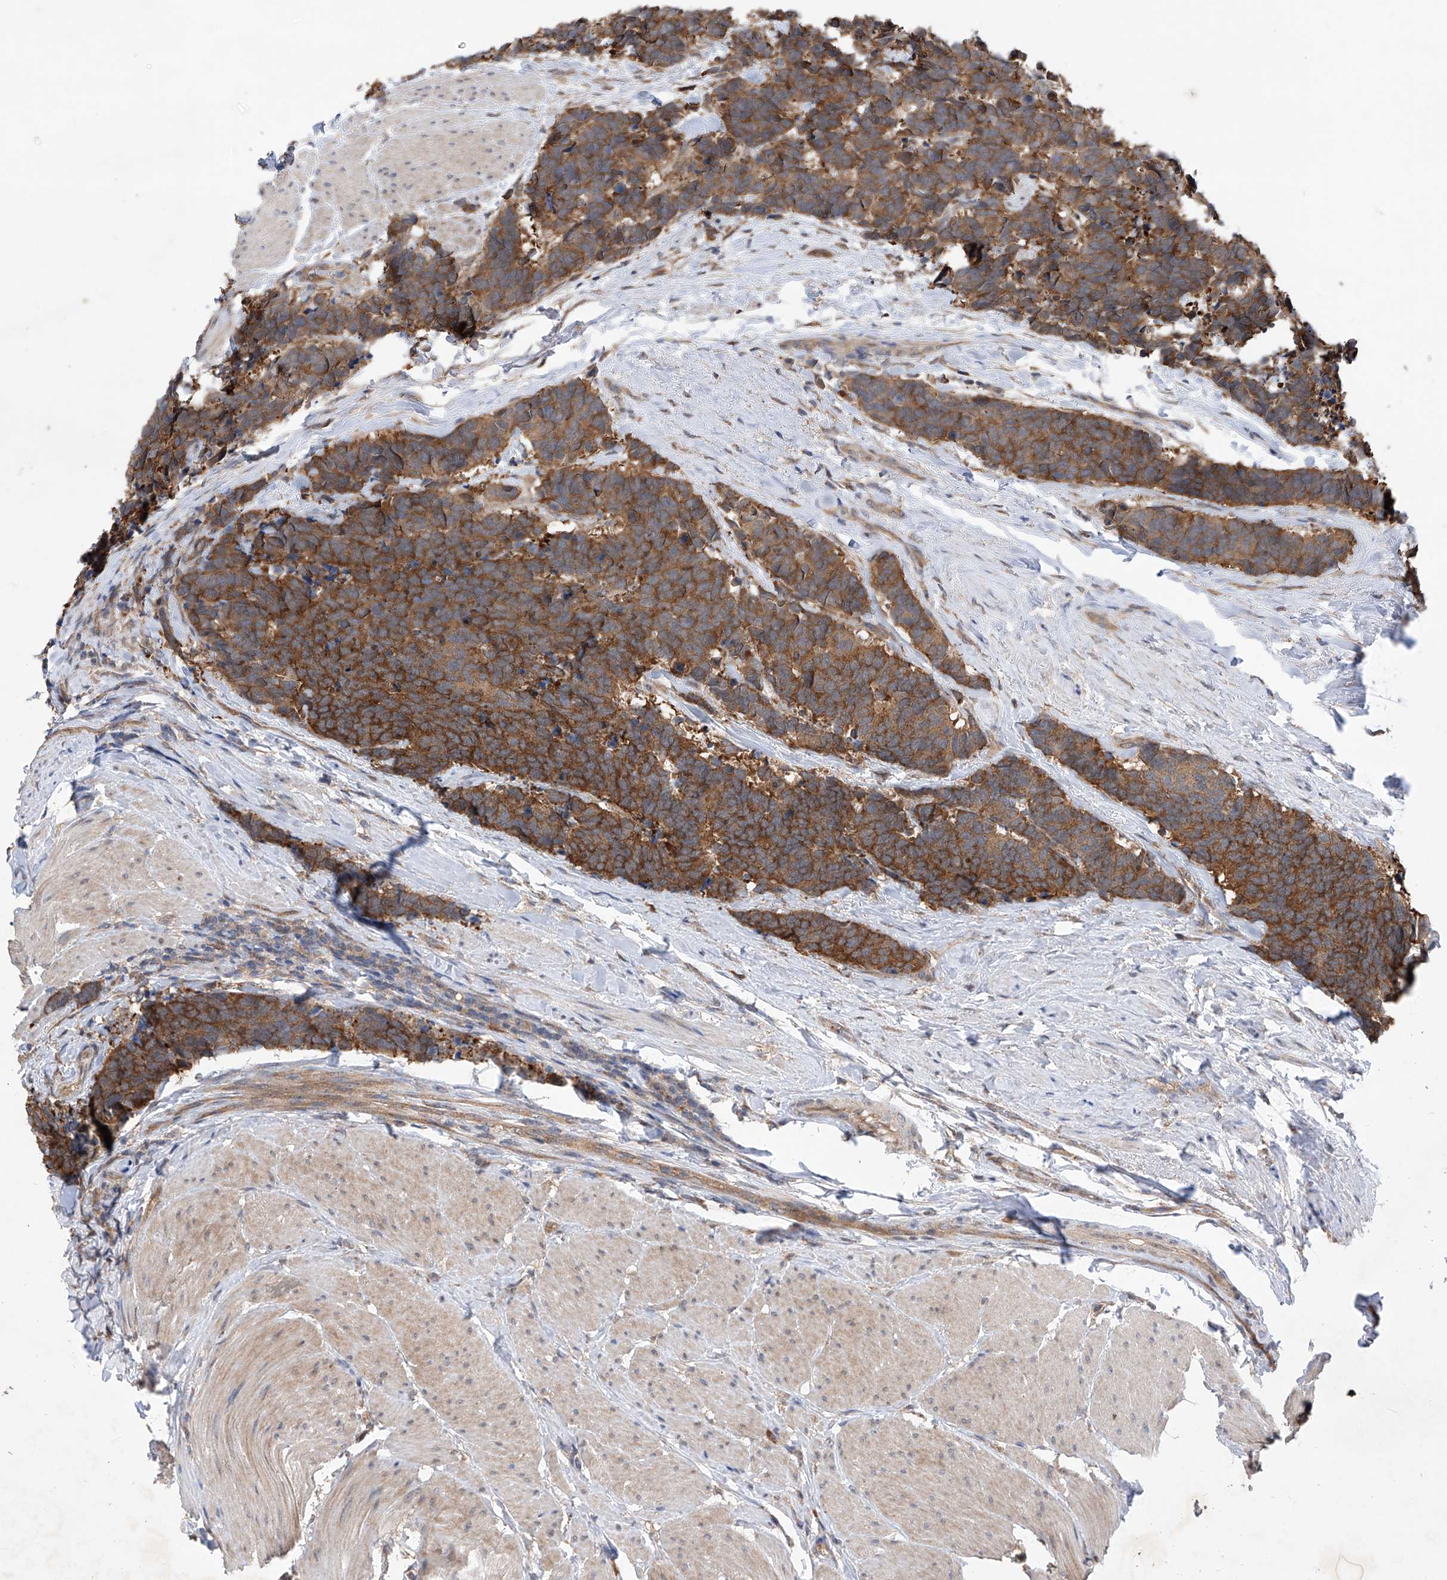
{"staining": {"intensity": "strong", "quantity": ">75%", "location": "cytoplasmic/membranous"}, "tissue": "carcinoid", "cell_type": "Tumor cells", "image_type": "cancer", "snomed": [{"axis": "morphology", "description": "Carcinoma, NOS"}, {"axis": "morphology", "description": "Carcinoid, malignant, NOS"}, {"axis": "topography", "description": "Urinary bladder"}], "caption": "The image demonstrates a brown stain indicating the presence of a protein in the cytoplasmic/membranous of tumor cells in malignant carcinoid.", "gene": "USP45", "patient": {"sex": "male", "age": 57}}